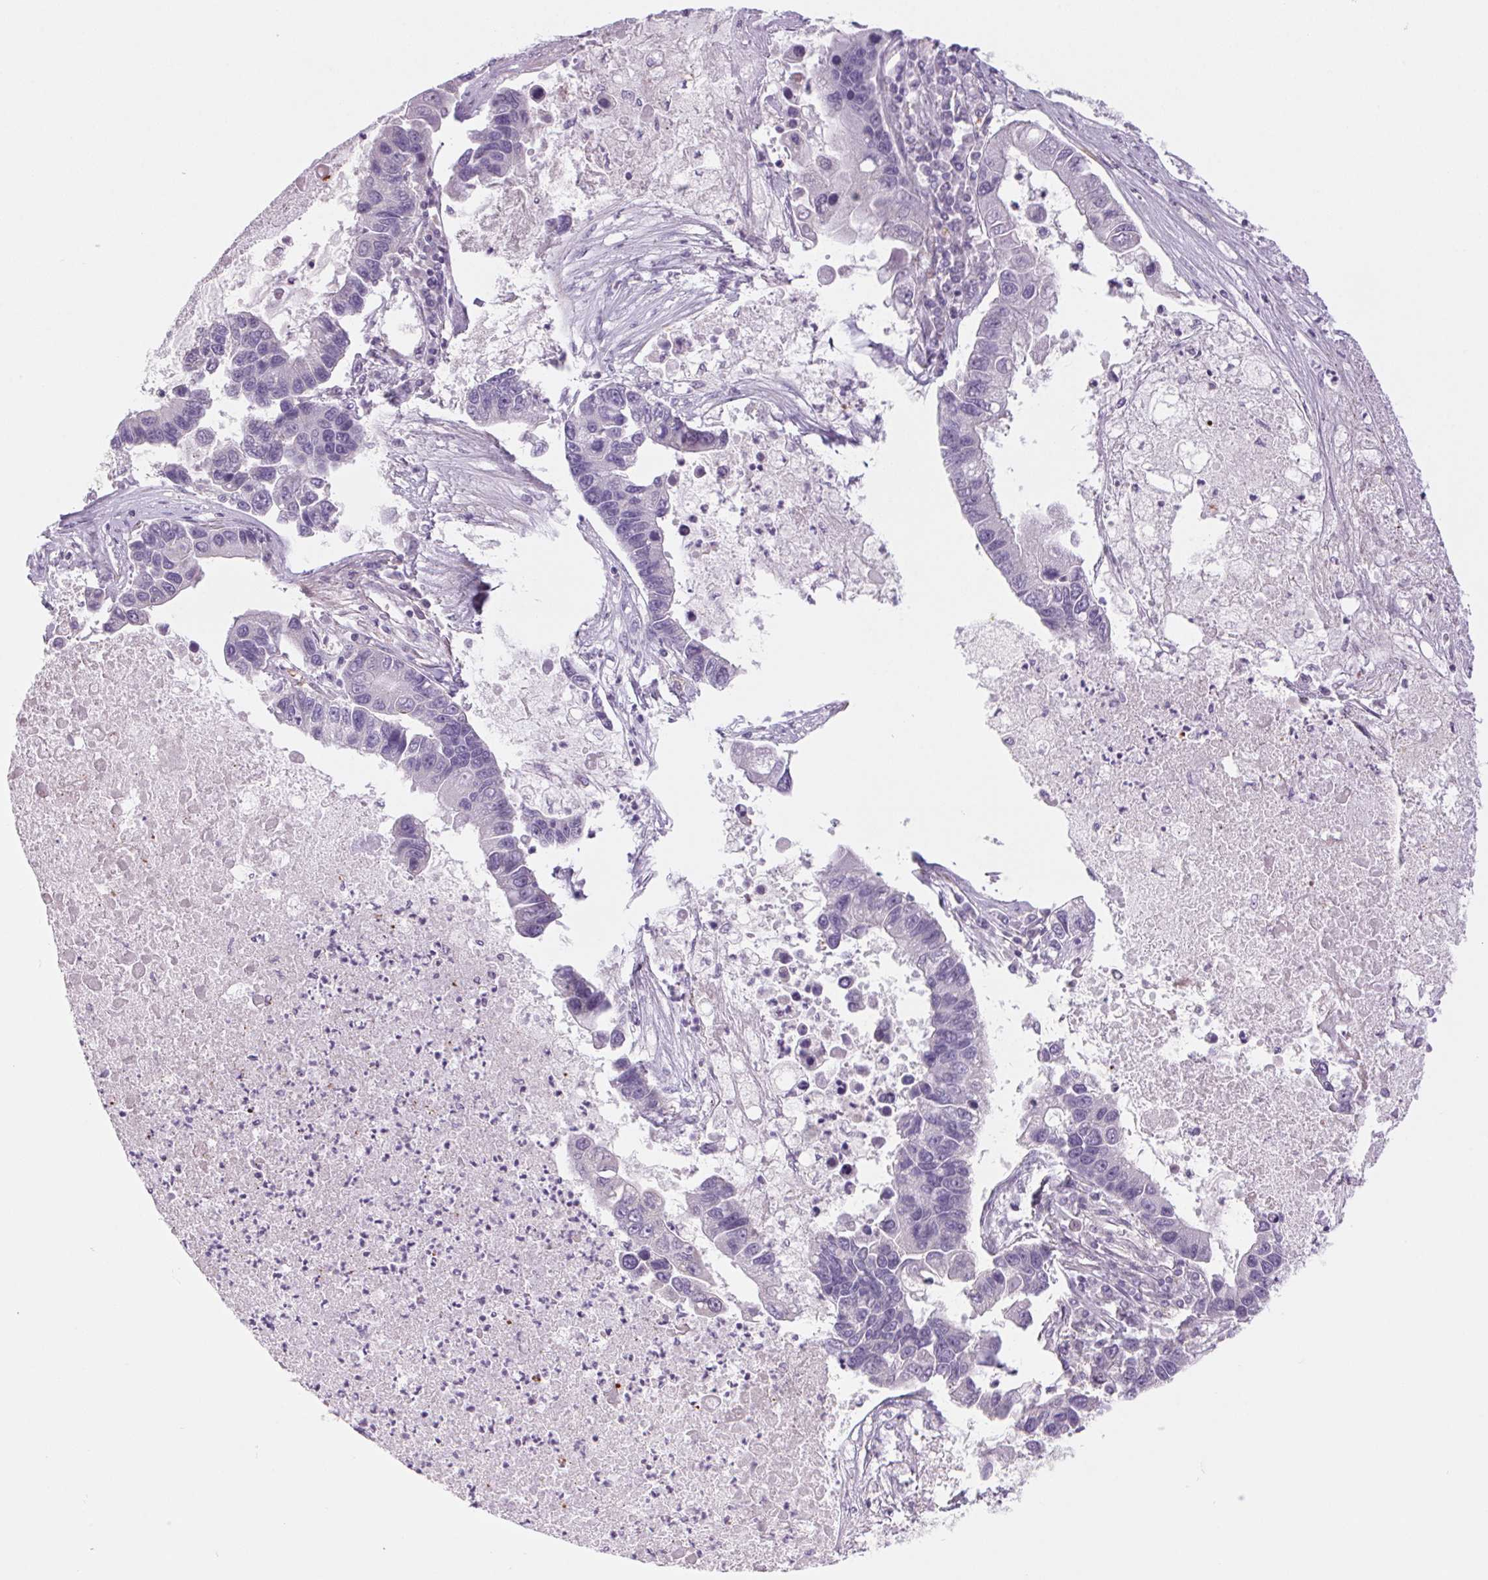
{"staining": {"intensity": "negative", "quantity": "none", "location": "none"}, "tissue": "lung cancer", "cell_type": "Tumor cells", "image_type": "cancer", "snomed": [{"axis": "morphology", "description": "Adenocarcinoma, NOS"}, {"axis": "topography", "description": "Bronchus"}, {"axis": "topography", "description": "Lung"}], "caption": "Protein analysis of lung cancer (adenocarcinoma) displays no significant staining in tumor cells.", "gene": "MS4A13", "patient": {"sex": "female", "age": 51}}